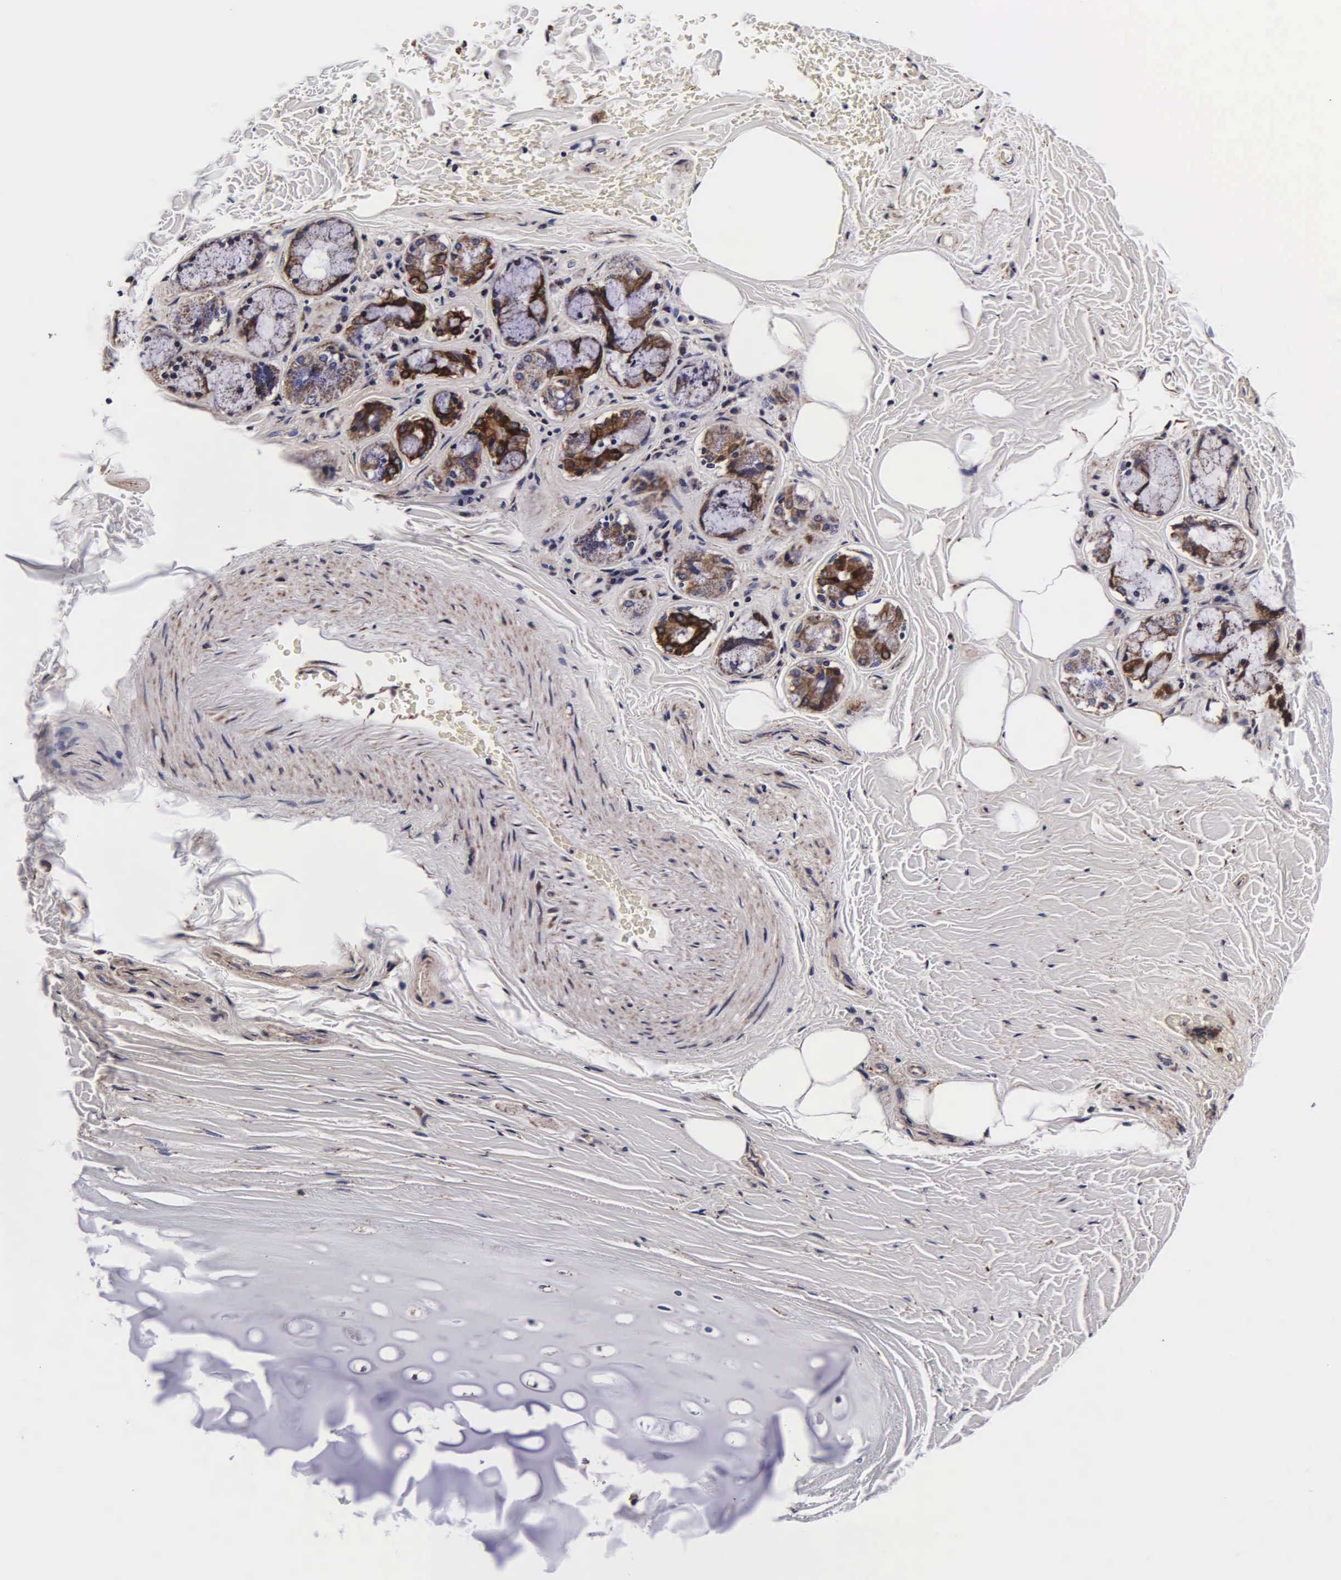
{"staining": {"intensity": "moderate", "quantity": ">75%", "location": "cytoplasmic/membranous"}, "tissue": "bronchus", "cell_type": "Respiratory epithelial cells", "image_type": "normal", "snomed": [{"axis": "morphology", "description": "Normal tissue, NOS"}, {"axis": "topography", "description": "Cartilage tissue"}, {"axis": "topography", "description": "Lung"}], "caption": "Immunohistochemistry (IHC) (DAB (3,3'-diaminobenzidine)) staining of benign human bronchus displays moderate cytoplasmic/membranous protein staining in about >75% of respiratory epithelial cells. (DAB (3,3'-diaminobenzidine) = brown stain, brightfield microscopy at high magnification).", "gene": "PSMA3", "patient": {"sex": "male", "age": 65}}